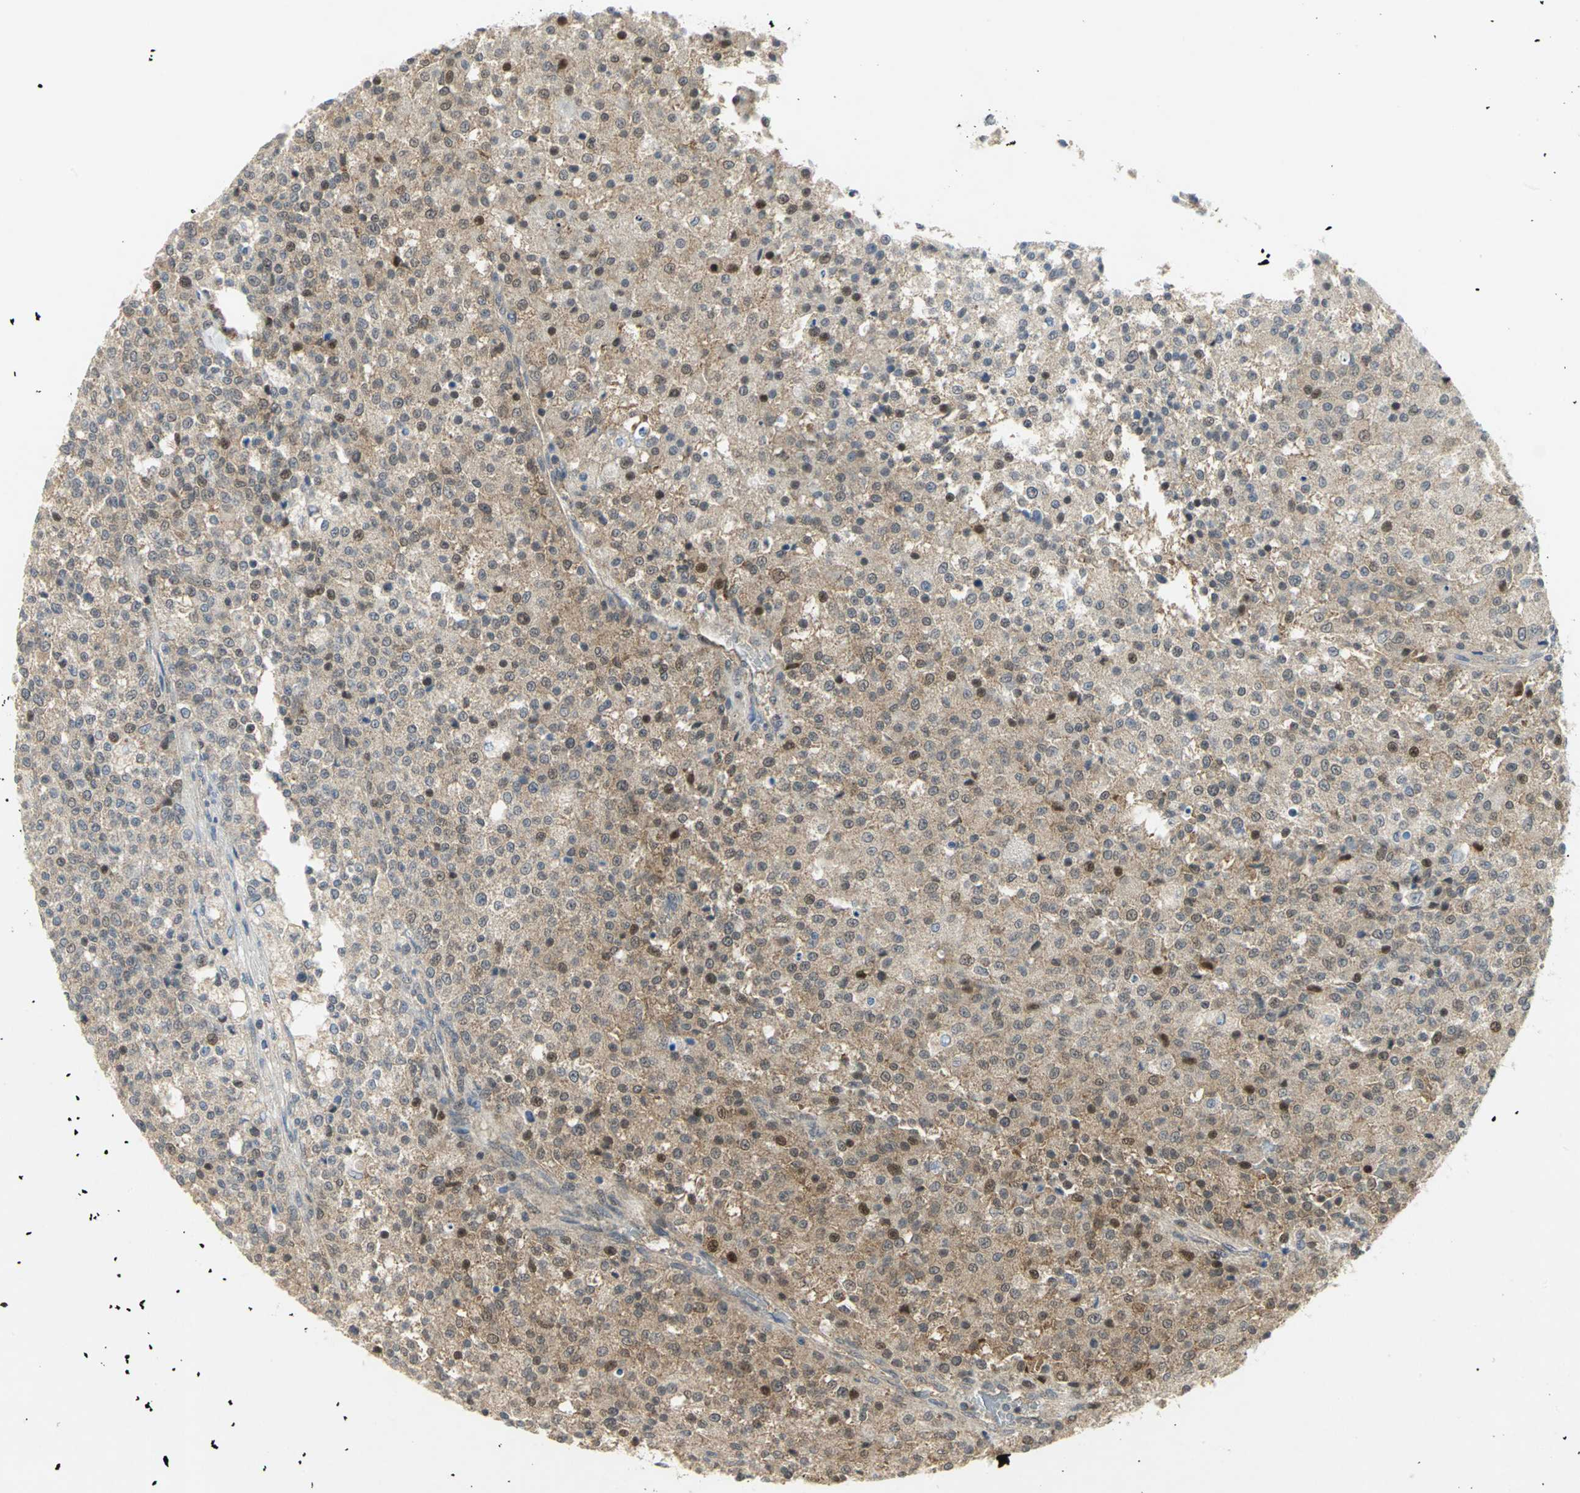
{"staining": {"intensity": "weak", "quantity": ">75%", "location": "cytoplasmic/membranous,nuclear"}, "tissue": "testis cancer", "cell_type": "Tumor cells", "image_type": "cancer", "snomed": [{"axis": "morphology", "description": "Seminoma, NOS"}, {"axis": "topography", "description": "Testis"}], "caption": "Protein expression analysis of human seminoma (testis) reveals weak cytoplasmic/membranous and nuclear staining in approximately >75% of tumor cells. (brown staining indicates protein expression, while blue staining denotes nuclei).", "gene": "PPIA", "patient": {"sex": "male", "age": 59}}